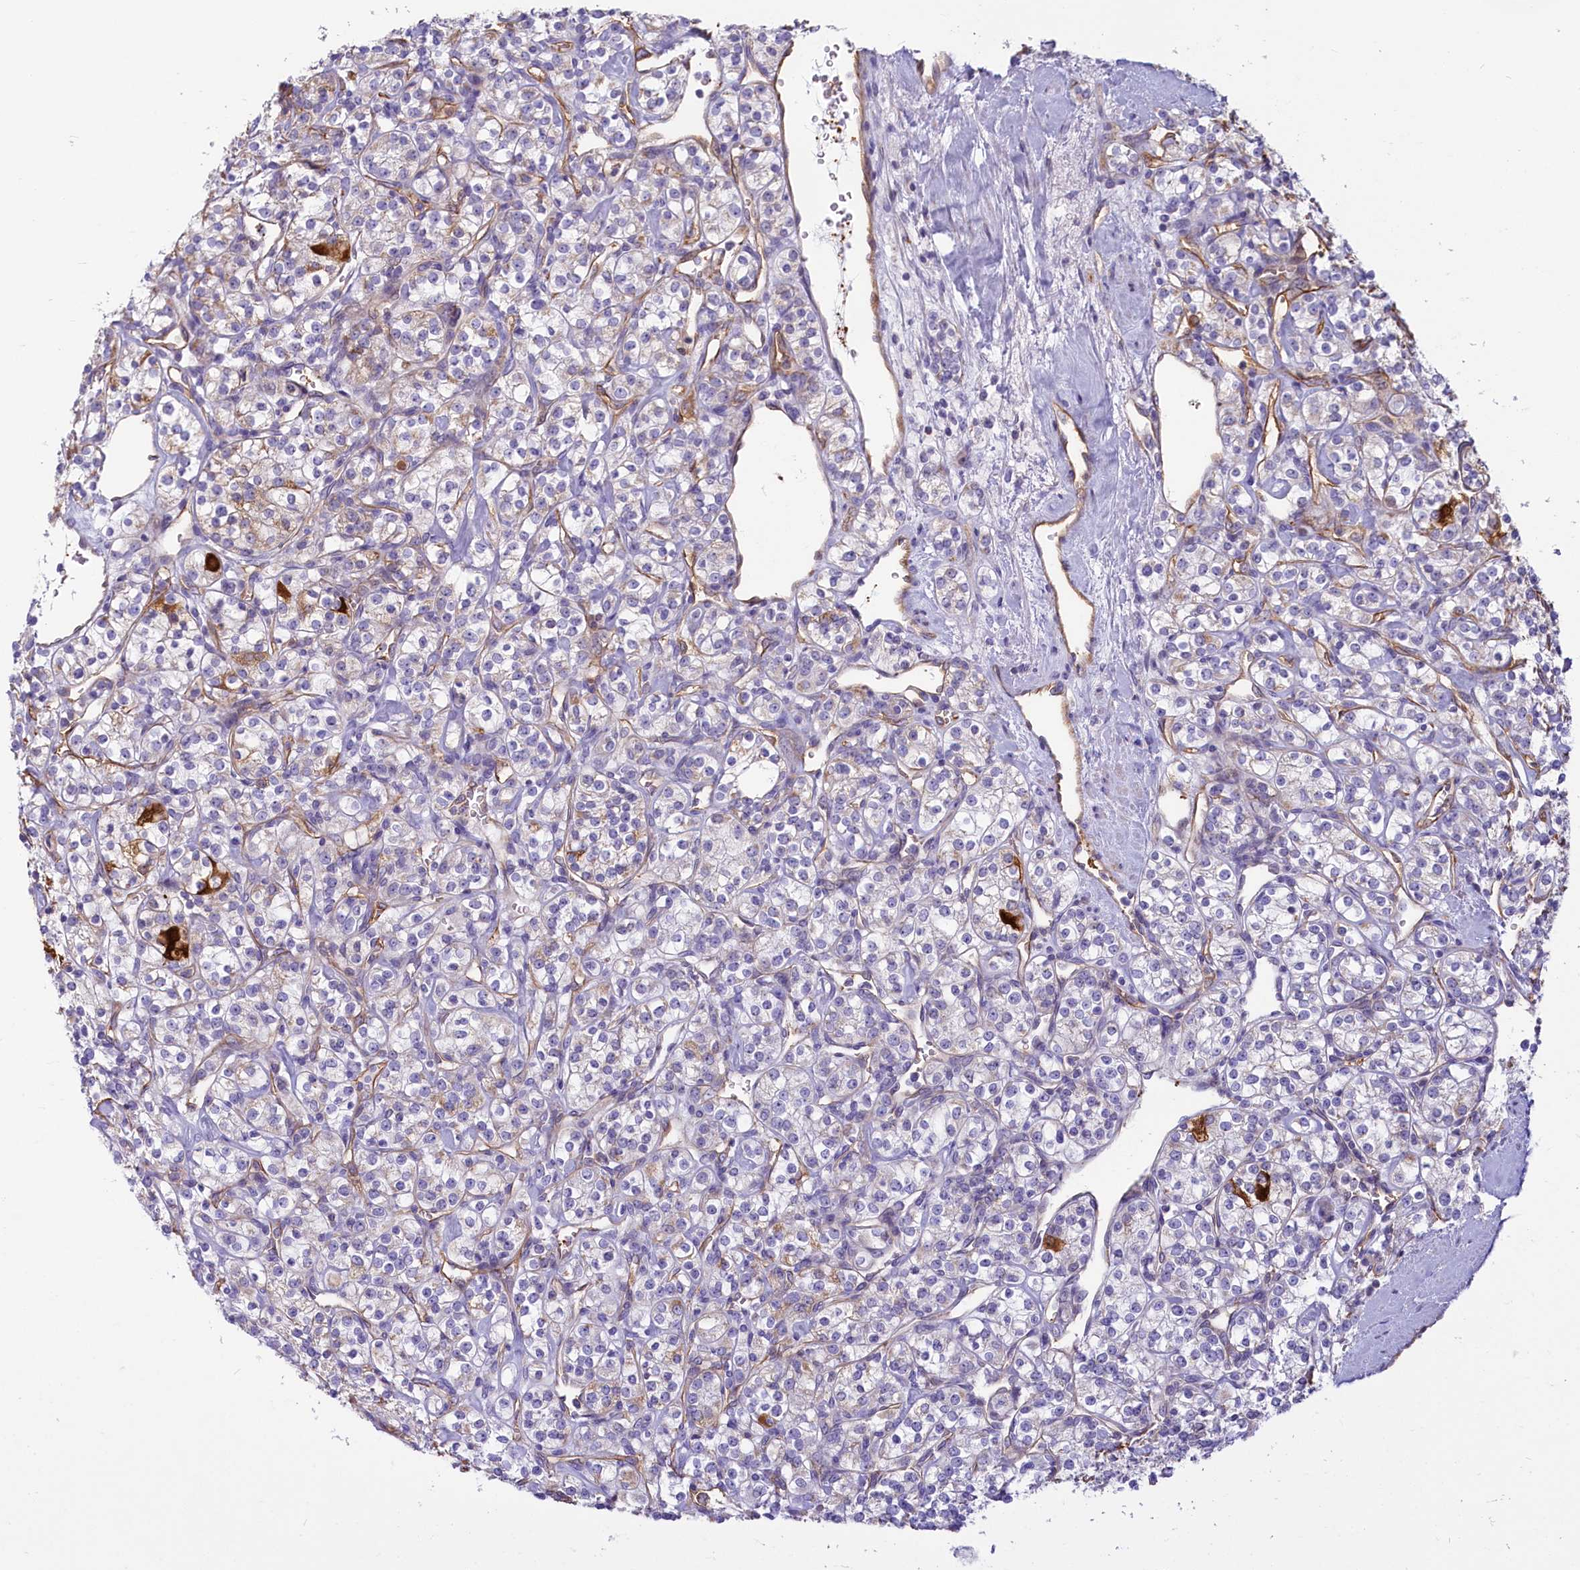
{"staining": {"intensity": "negative", "quantity": "none", "location": "none"}, "tissue": "renal cancer", "cell_type": "Tumor cells", "image_type": "cancer", "snomed": [{"axis": "morphology", "description": "Adenocarcinoma, NOS"}, {"axis": "topography", "description": "Kidney"}], "caption": "IHC histopathology image of neoplastic tissue: renal adenocarcinoma stained with DAB (3,3'-diaminobenzidine) reveals no significant protein positivity in tumor cells.", "gene": "LMOD3", "patient": {"sex": "male", "age": 77}}